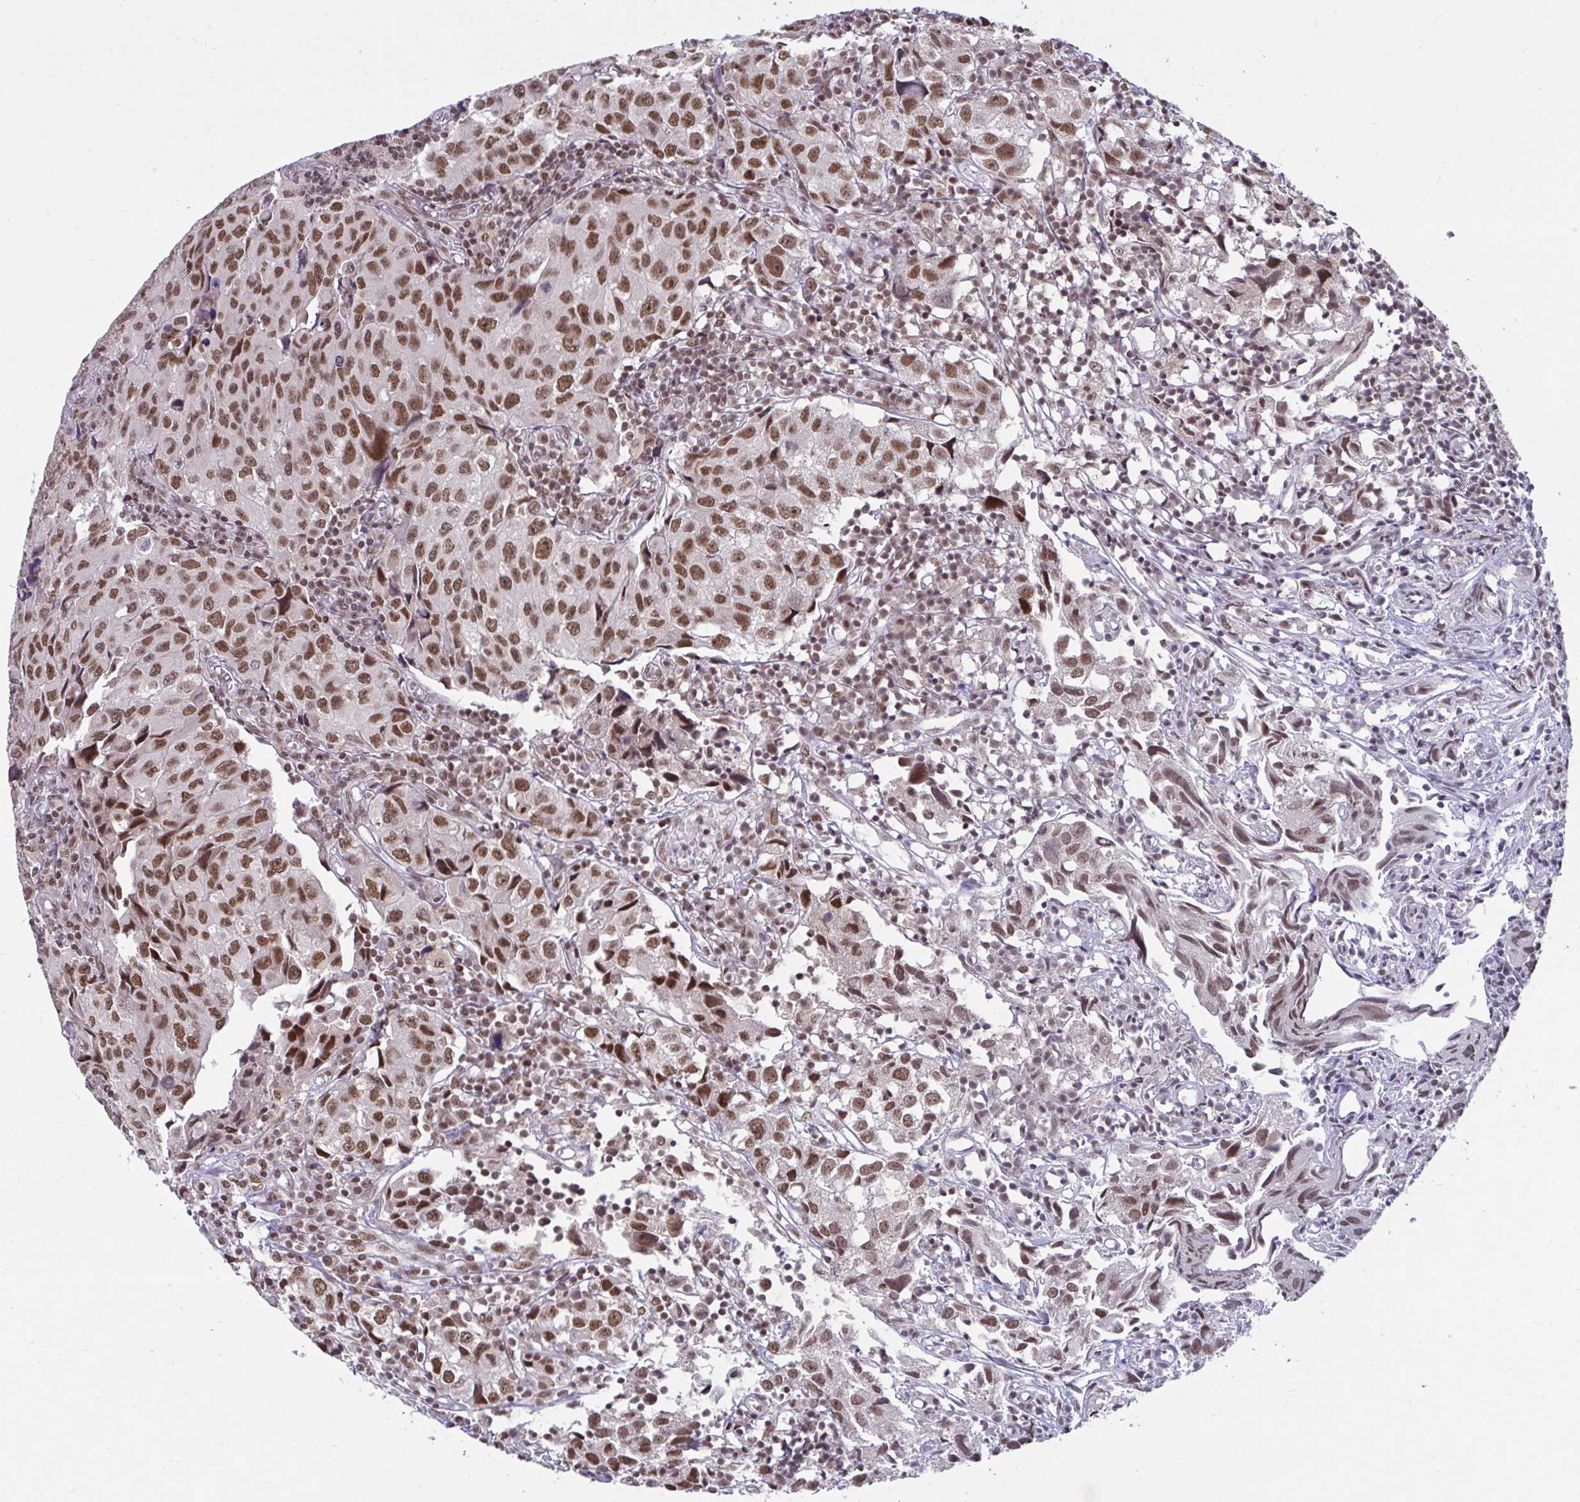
{"staining": {"intensity": "moderate", "quantity": ">75%", "location": "nuclear"}, "tissue": "urothelial cancer", "cell_type": "Tumor cells", "image_type": "cancer", "snomed": [{"axis": "morphology", "description": "Urothelial carcinoma, High grade"}, {"axis": "topography", "description": "Urinary bladder"}], "caption": "This is a photomicrograph of IHC staining of urothelial carcinoma (high-grade), which shows moderate staining in the nuclear of tumor cells.", "gene": "PHF10", "patient": {"sex": "female", "age": 75}}